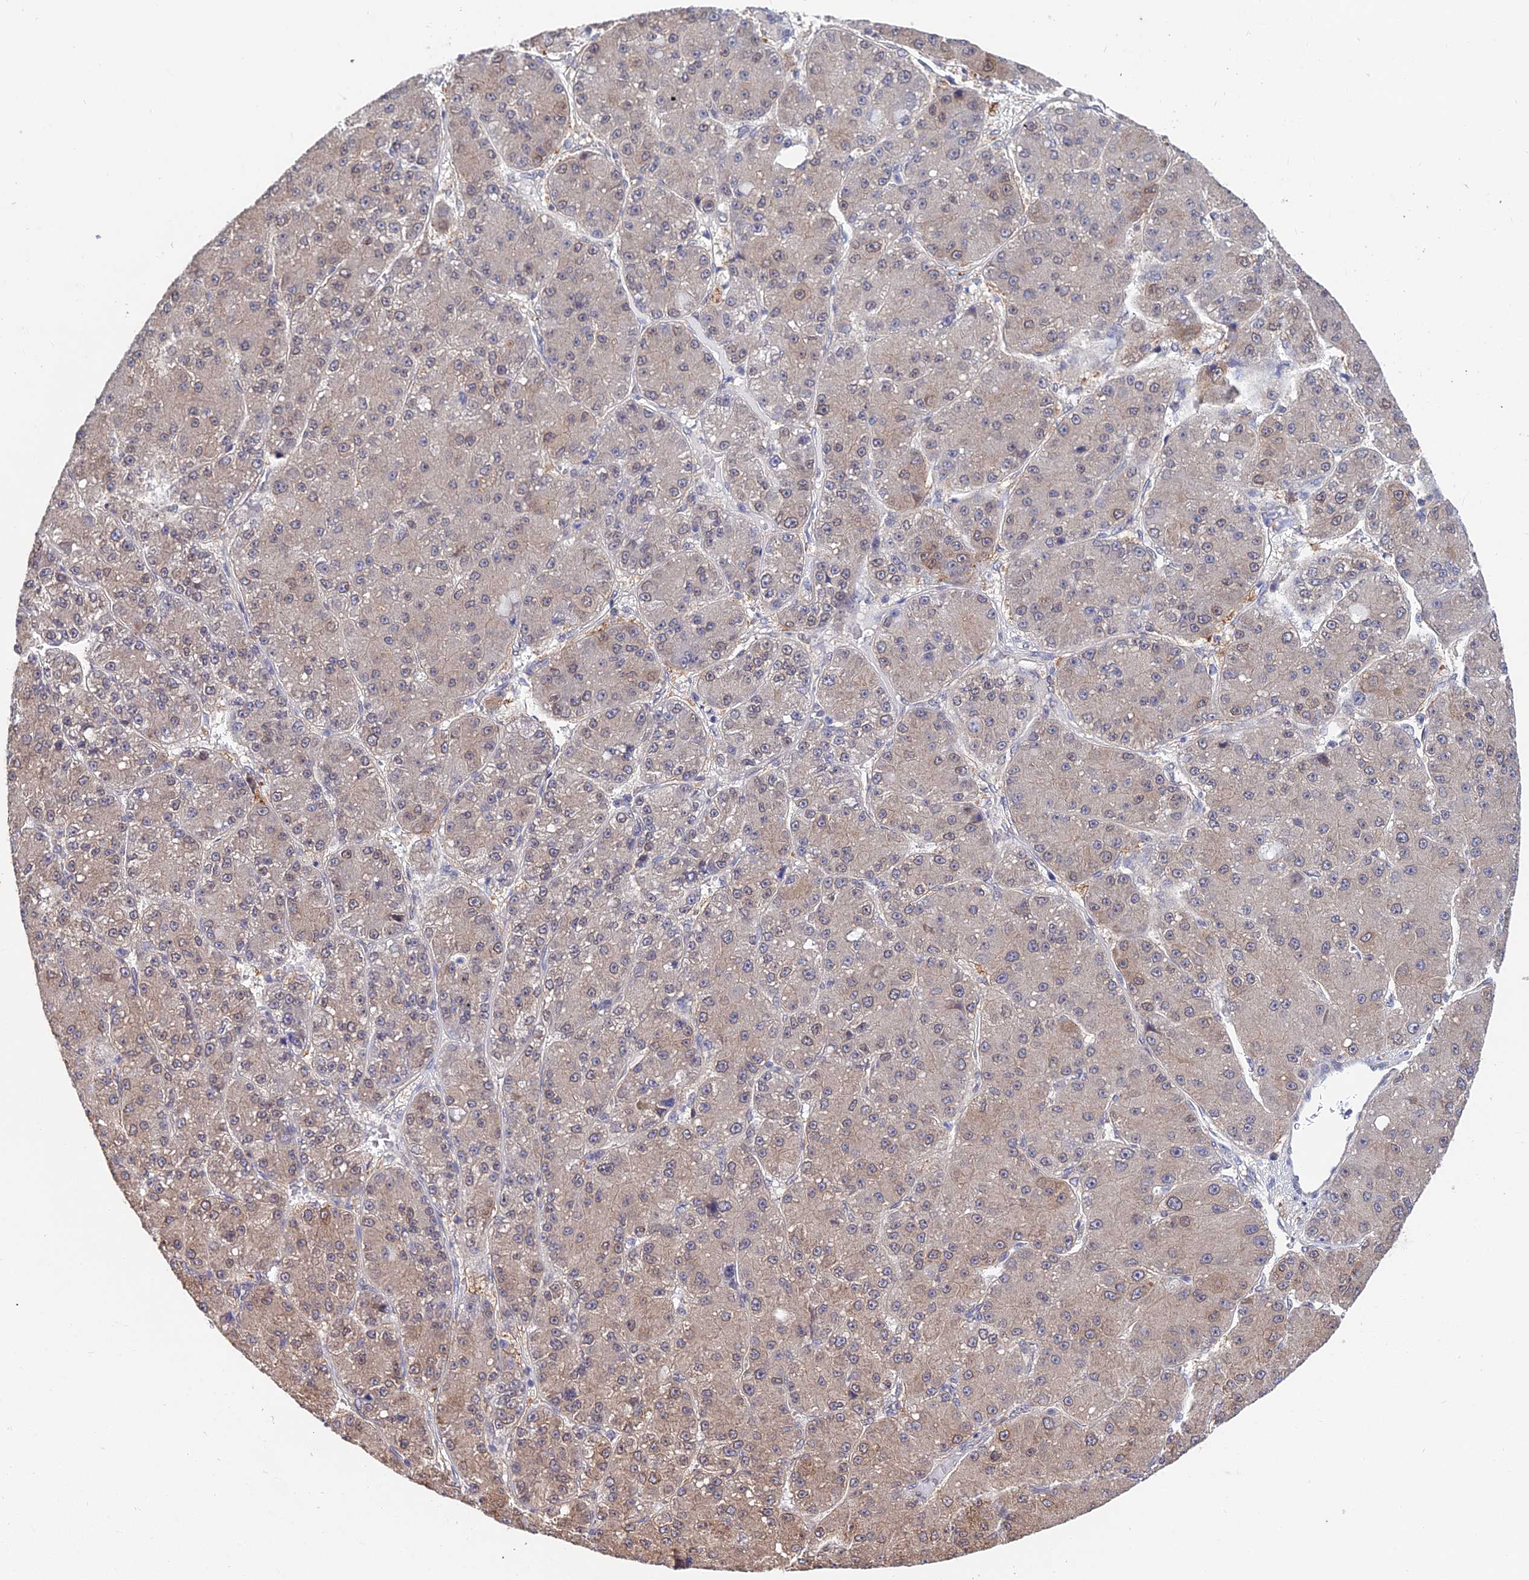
{"staining": {"intensity": "weak", "quantity": "25%-75%", "location": "cytoplasmic/membranous"}, "tissue": "liver cancer", "cell_type": "Tumor cells", "image_type": "cancer", "snomed": [{"axis": "morphology", "description": "Carcinoma, Hepatocellular, NOS"}, {"axis": "topography", "description": "Liver"}], "caption": "Immunohistochemical staining of liver cancer (hepatocellular carcinoma) demonstrates weak cytoplasmic/membranous protein expression in about 25%-75% of tumor cells. (Brightfield microscopy of DAB IHC at high magnification).", "gene": "INPP4A", "patient": {"sex": "male", "age": 67}}